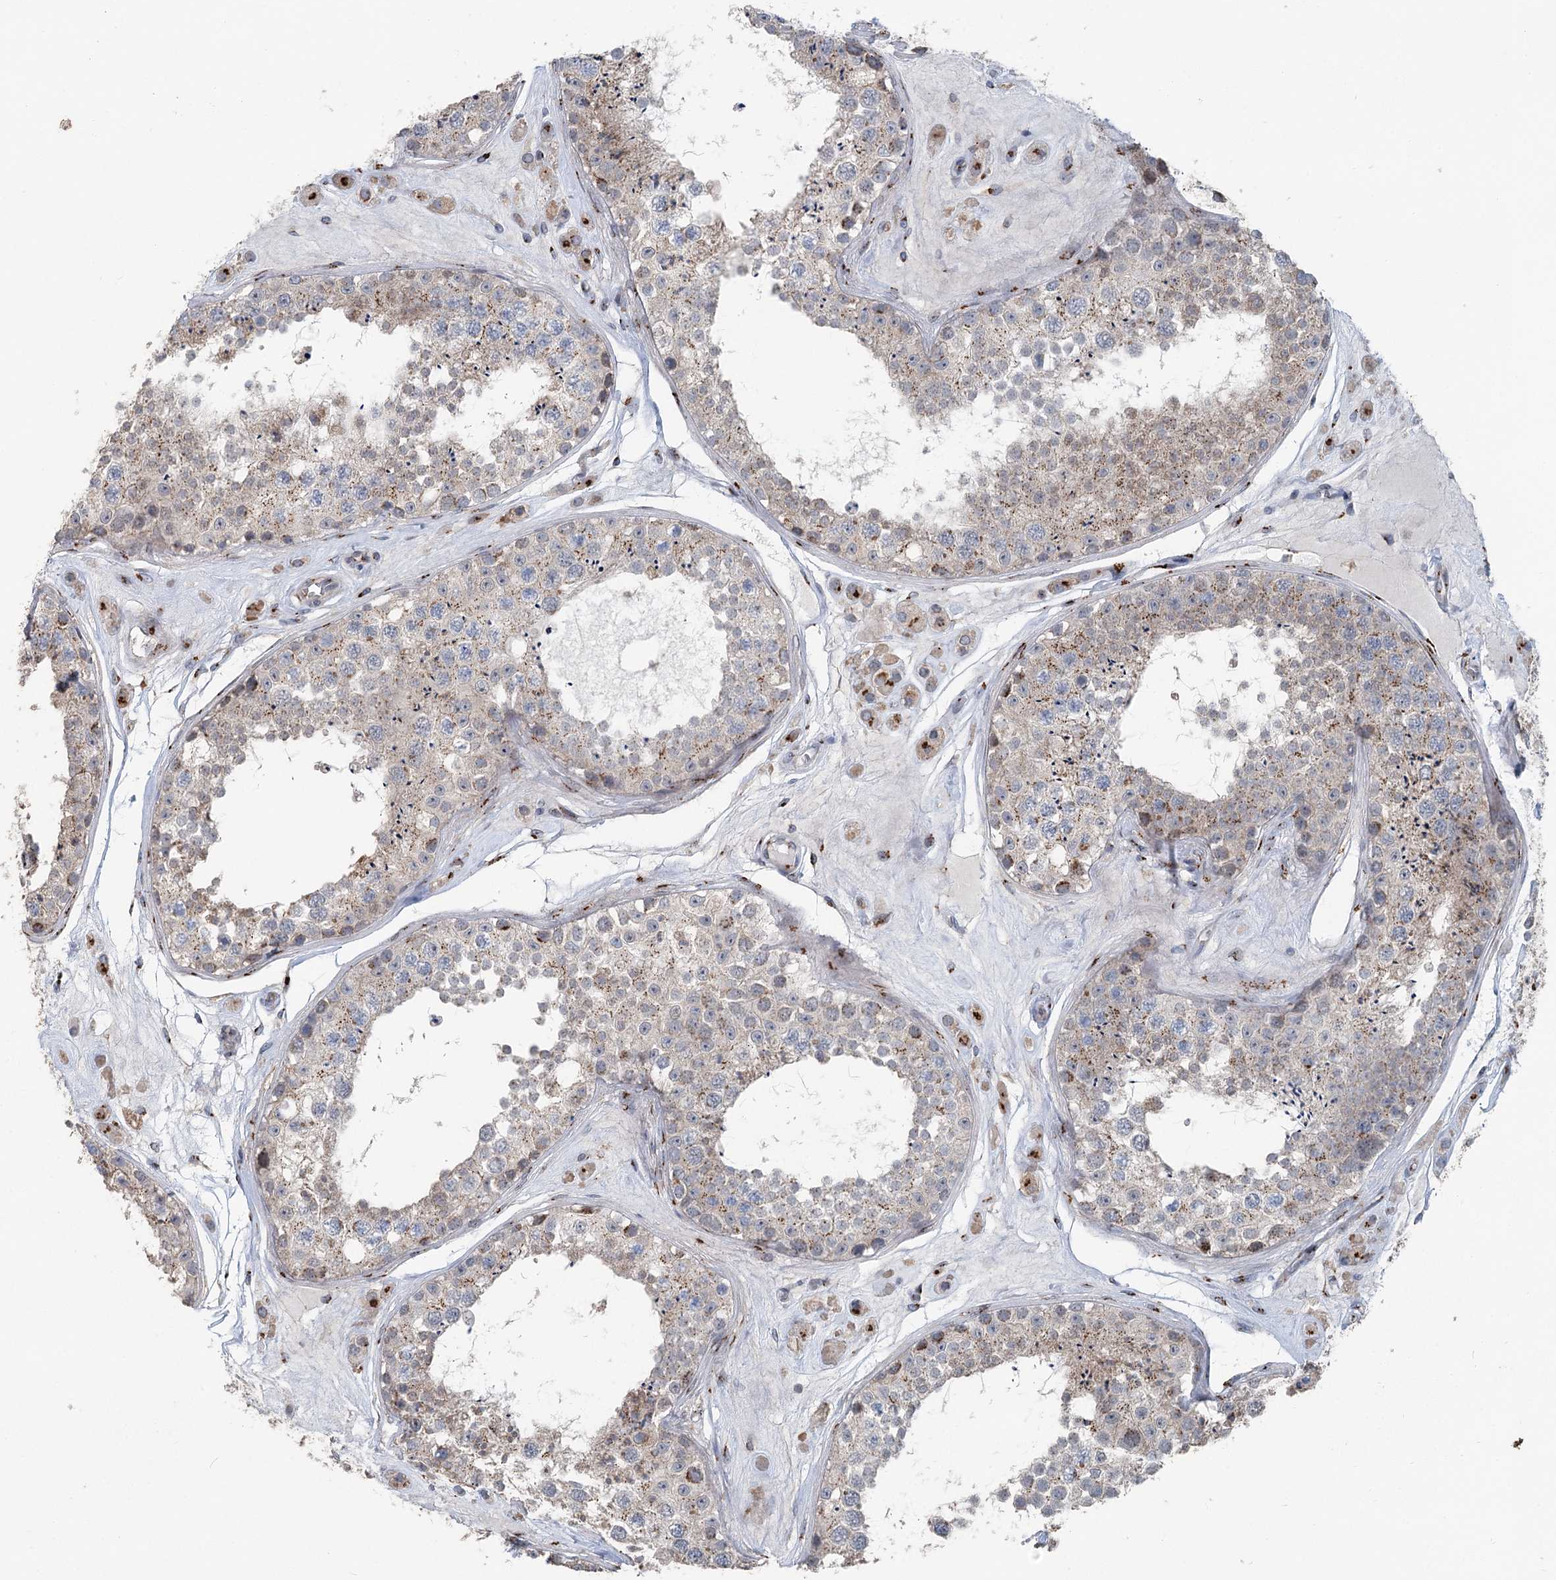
{"staining": {"intensity": "weak", "quantity": "25%-75%", "location": "cytoplasmic/membranous"}, "tissue": "testis", "cell_type": "Cells in seminiferous ducts", "image_type": "normal", "snomed": [{"axis": "morphology", "description": "Normal tissue, NOS"}, {"axis": "topography", "description": "Testis"}], "caption": "The histopathology image shows a brown stain indicating the presence of a protein in the cytoplasmic/membranous of cells in seminiferous ducts in testis. (brown staining indicates protein expression, while blue staining denotes nuclei).", "gene": "ITIH5", "patient": {"sex": "male", "age": 25}}